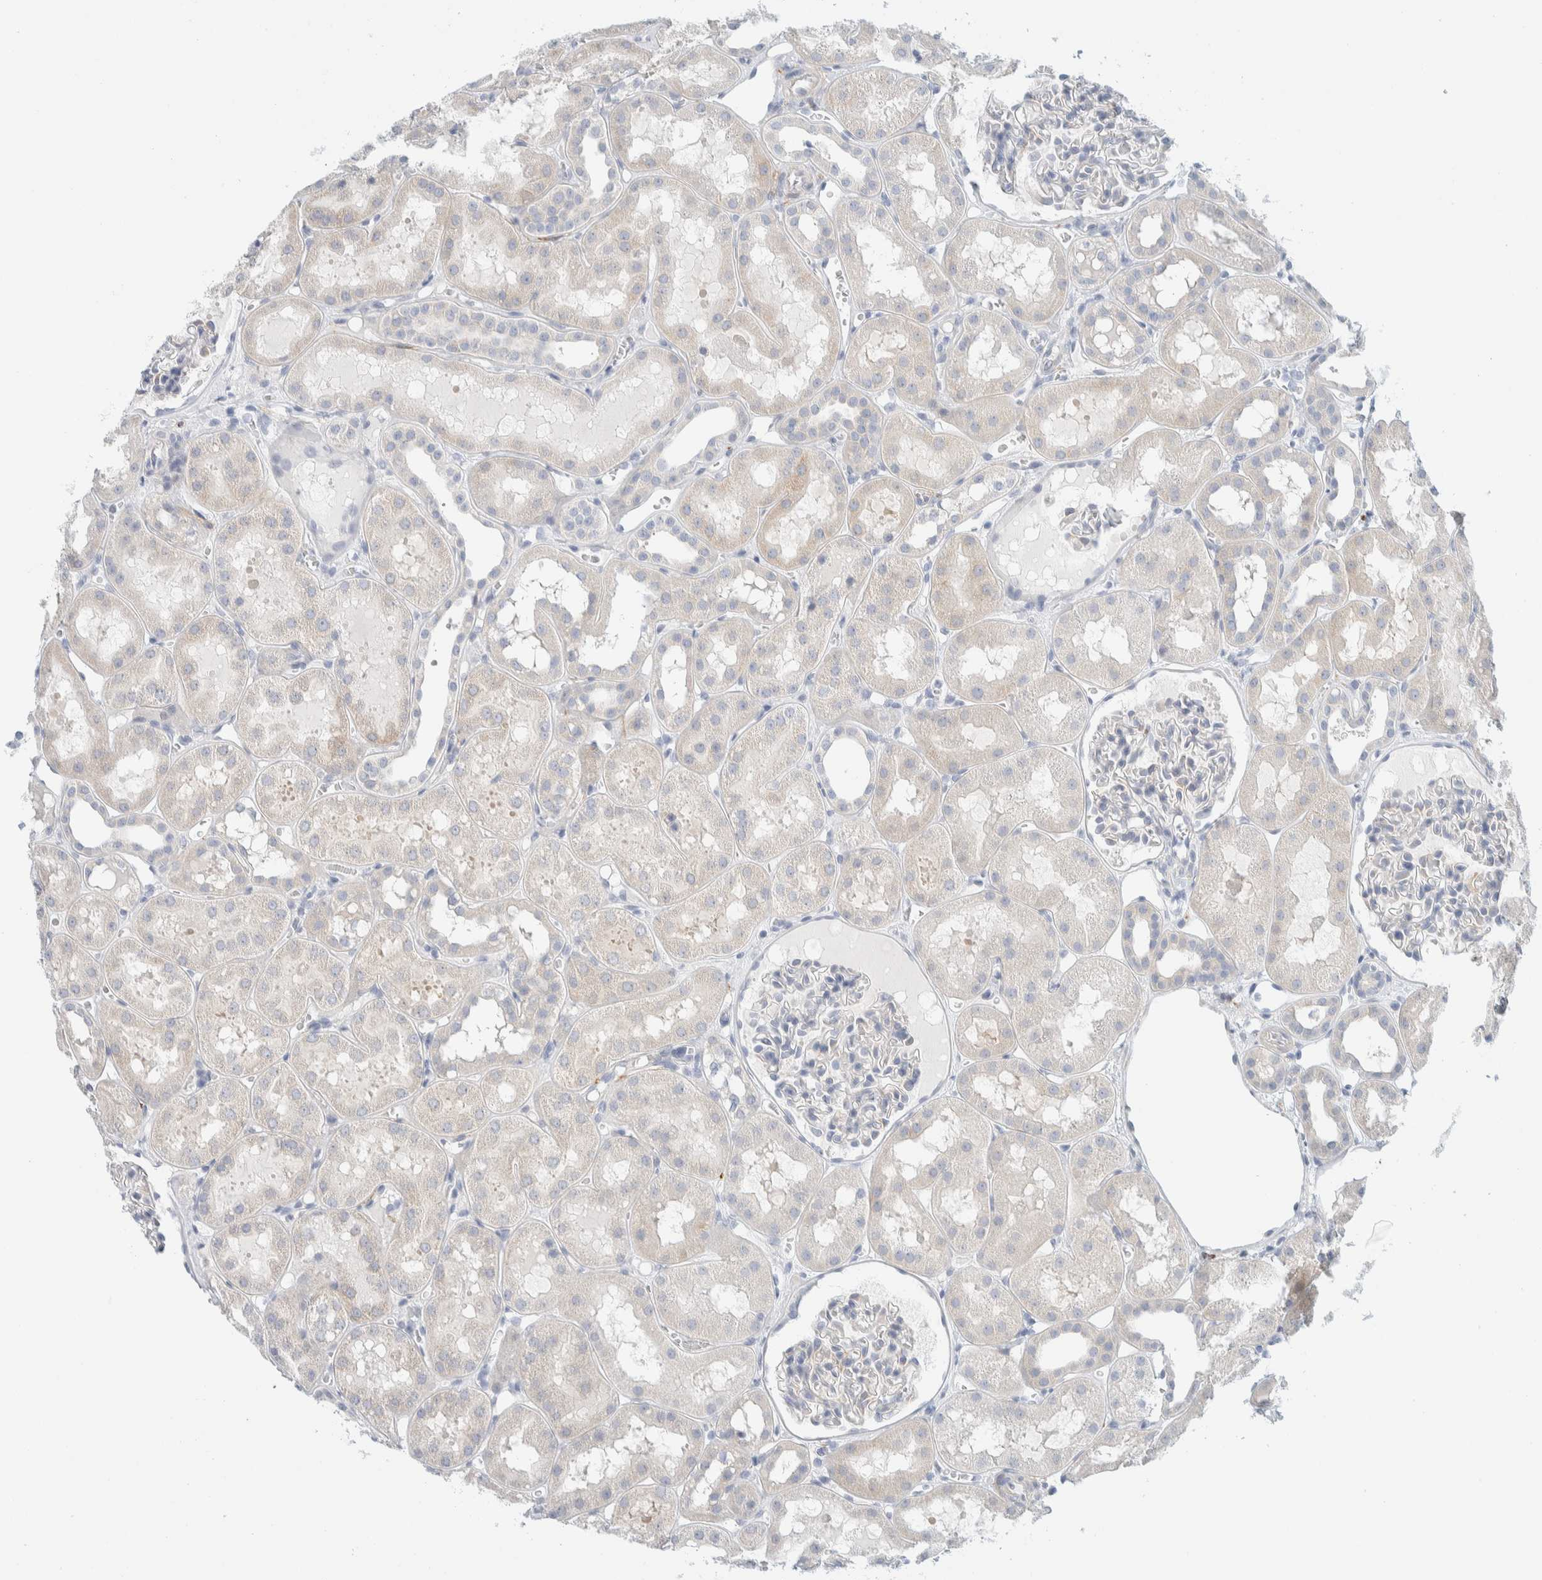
{"staining": {"intensity": "negative", "quantity": "none", "location": "none"}, "tissue": "kidney", "cell_type": "Cells in glomeruli", "image_type": "normal", "snomed": [{"axis": "morphology", "description": "Normal tissue, NOS"}, {"axis": "topography", "description": "Kidney"}, {"axis": "topography", "description": "Urinary bladder"}], "caption": "High magnification brightfield microscopy of unremarkable kidney stained with DAB (3,3'-diaminobenzidine) (brown) and counterstained with hematoxylin (blue): cells in glomeruli show no significant staining.", "gene": "ATCAY", "patient": {"sex": "male", "age": 16}}